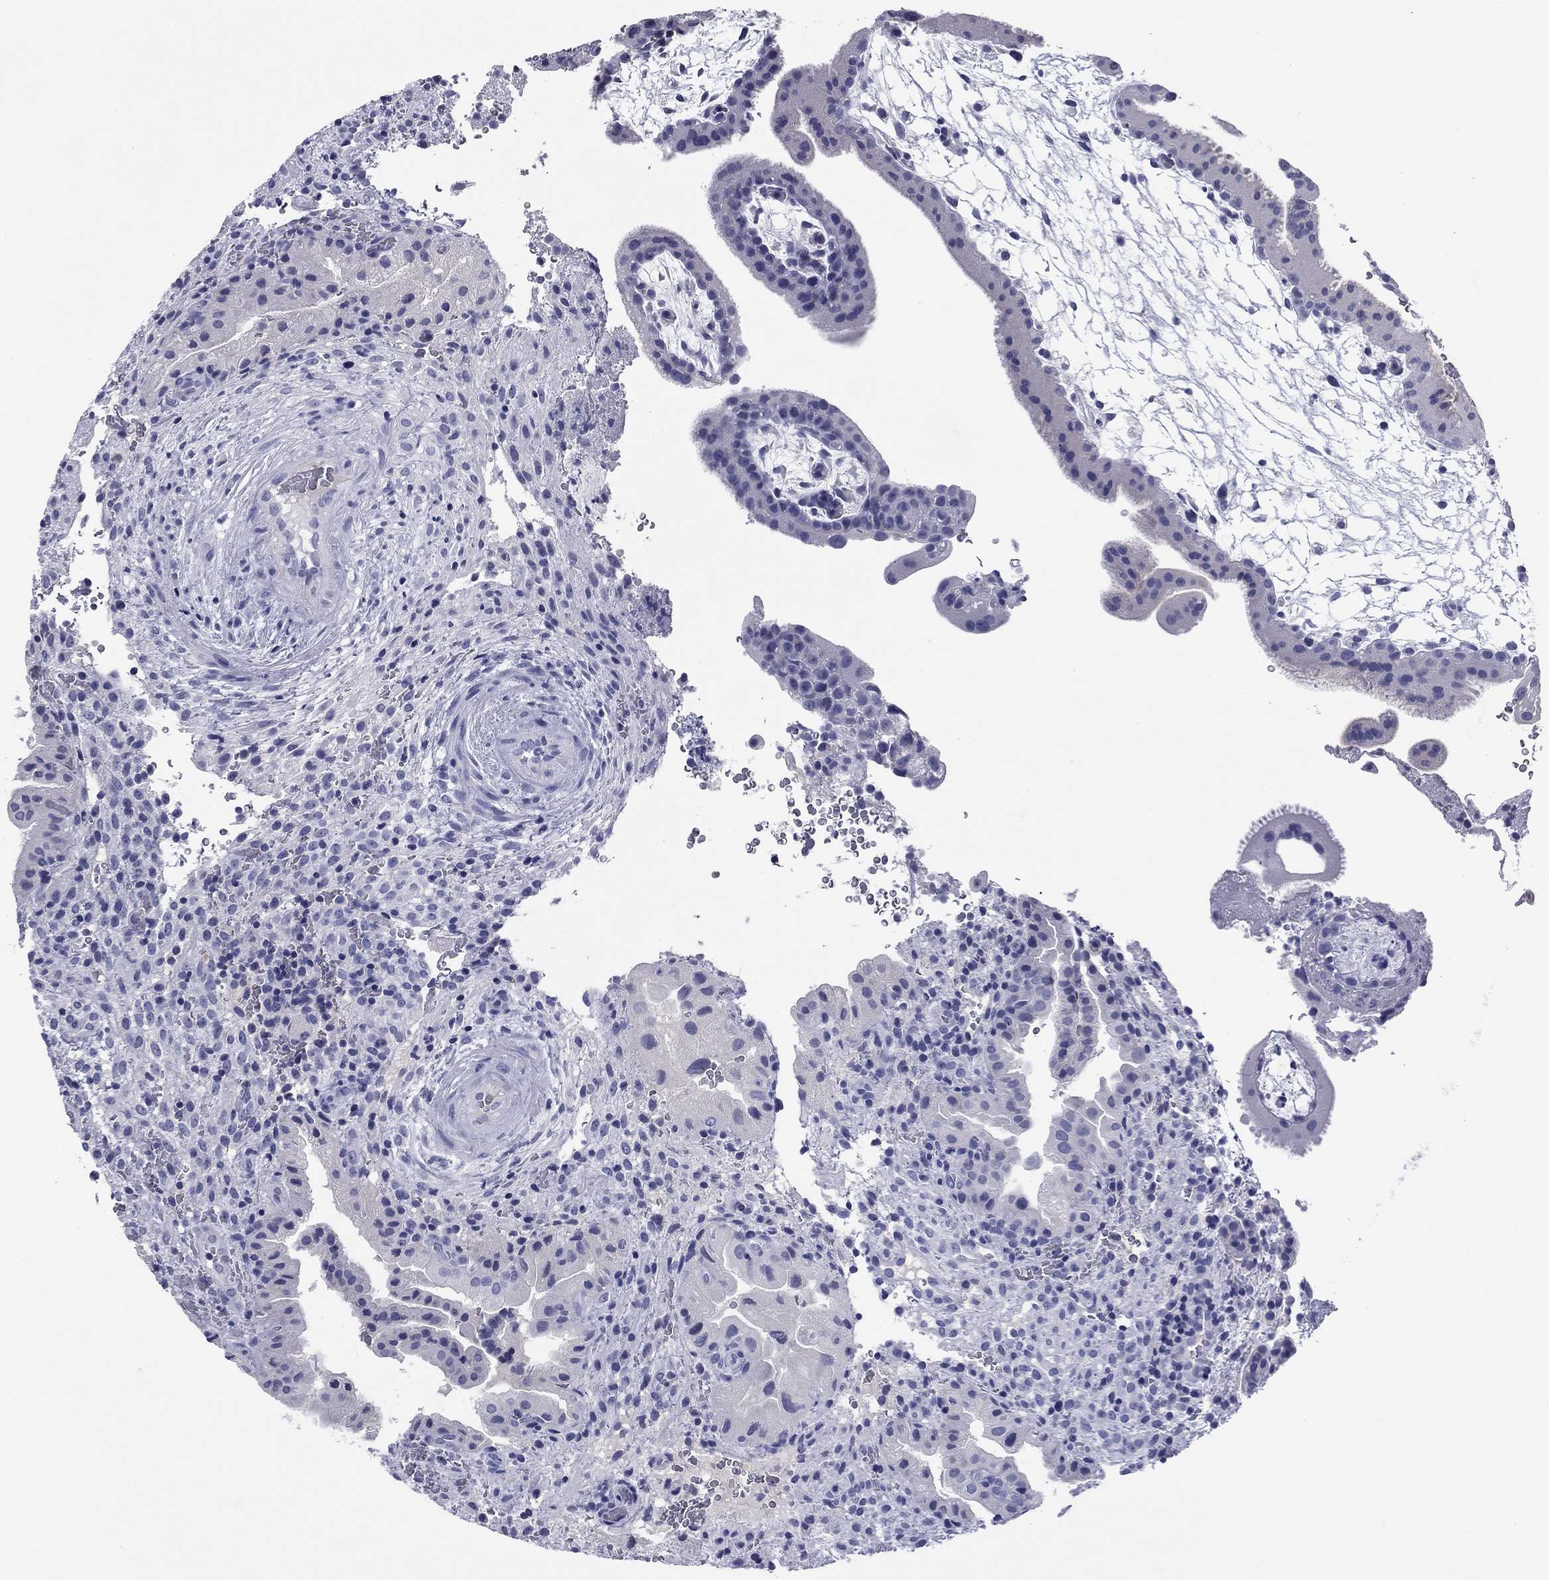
{"staining": {"intensity": "negative", "quantity": "none", "location": "none"}, "tissue": "placenta", "cell_type": "Decidual cells", "image_type": "normal", "snomed": [{"axis": "morphology", "description": "Normal tissue, NOS"}, {"axis": "topography", "description": "Placenta"}], "caption": "A micrograph of placenta stained for a protein shows no brown staining in decidual cells. (Immunohistochemistry, brightfield microscopy, high magnification).", "gene": "ABCC2", "patient": {"sex": "female", "age": 19}}